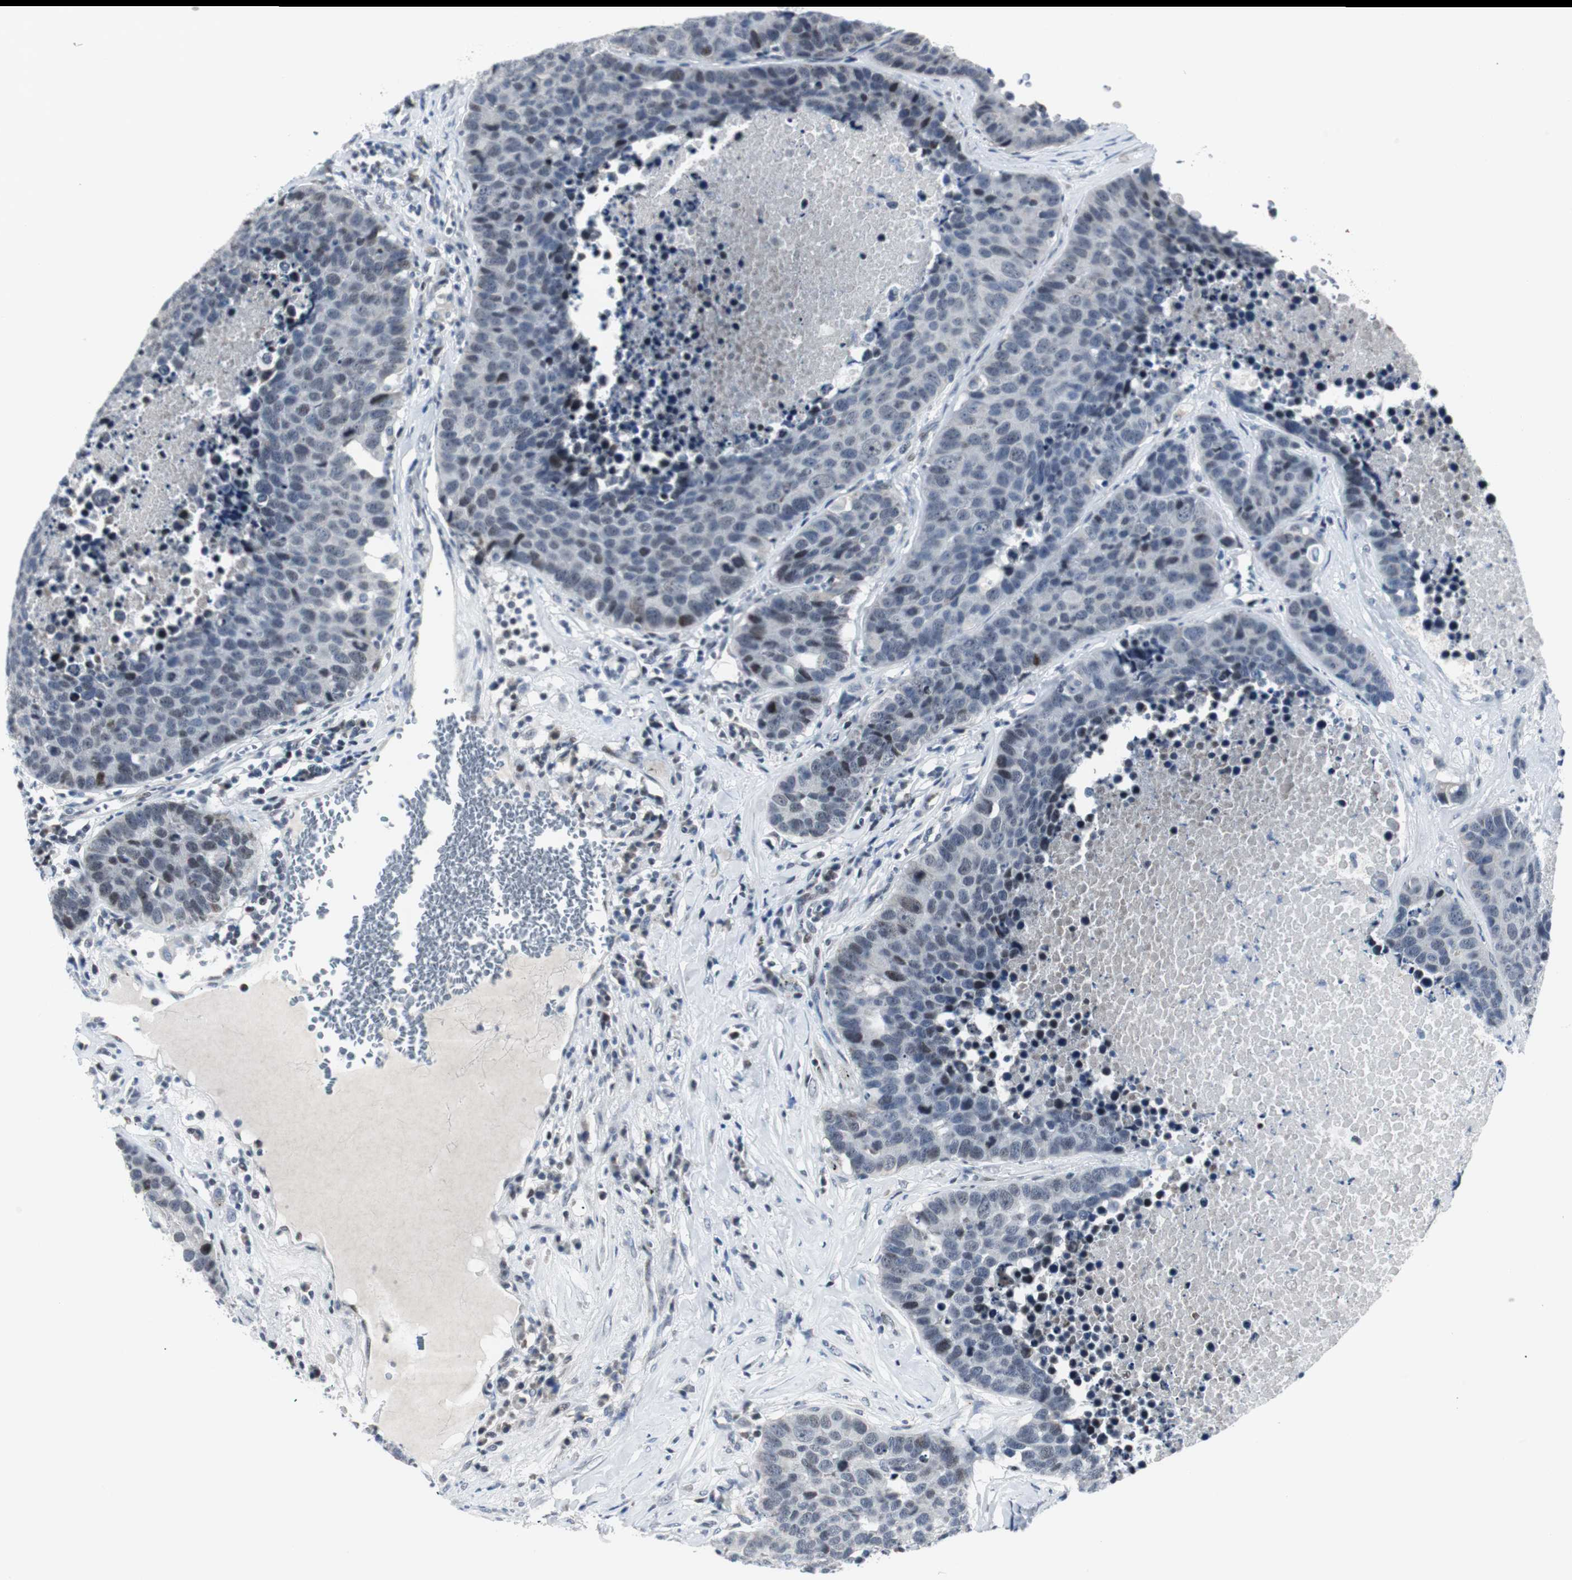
{"staining": {"intensity": "weak", "quantity": "<25%", "location": "nuclear"}, "tissue": "carcinoid", "cell_type": "Tumor cells", "image_type": "cancer", "snomed": [{"axis": "morphology", "description": "Carcinoid, malignant, NOS"}, {"axis": "topography", "description": "Lung"}], "caption": "Protein analysis of carcinoid reveals no significant expression in tumor cells.", "gene": "MTA1", "patient": {"sex": "male", "age": 60}}